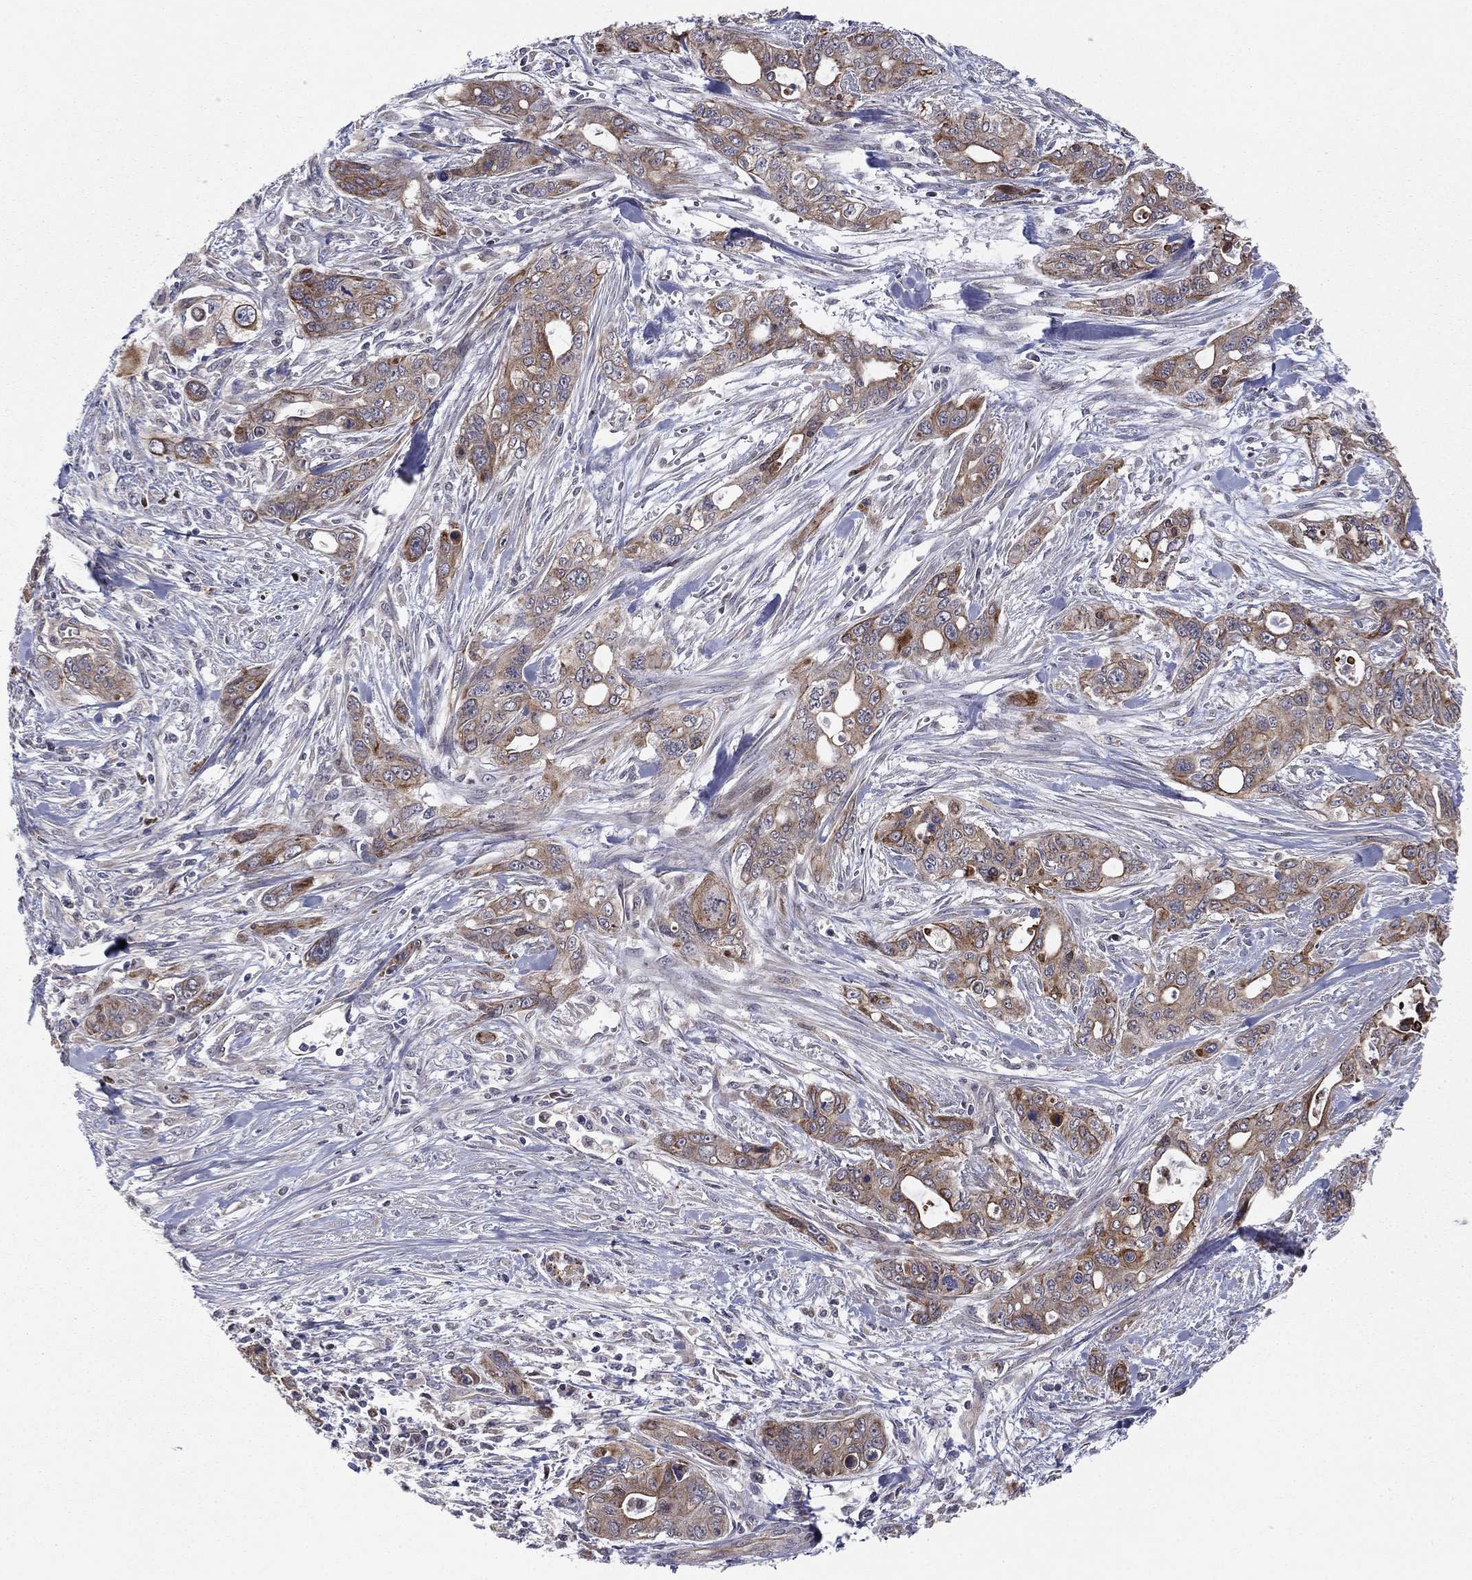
{"staining": {"intensity": "strong", "quantity": "<25%", "location": "cytoplasmic/membranous"}, "tissue": "pancreatic cancer", "cell_type": "Tumor cells", "image_type": "cancer", "snomed": [{"axis": "morphology", "description": "Adenocarcinoma, NOS"}, {"axis": "topography", "description": "Pancreas"}], "caption": "Tumor cells reveal medium levels of strong cytoplasmic/membranous staining in about <25% of cells in human pancreatic cancer (adenocarcinoma).", "gene": "BCL11A", "patient": {"sex": "male", "age": 47}}